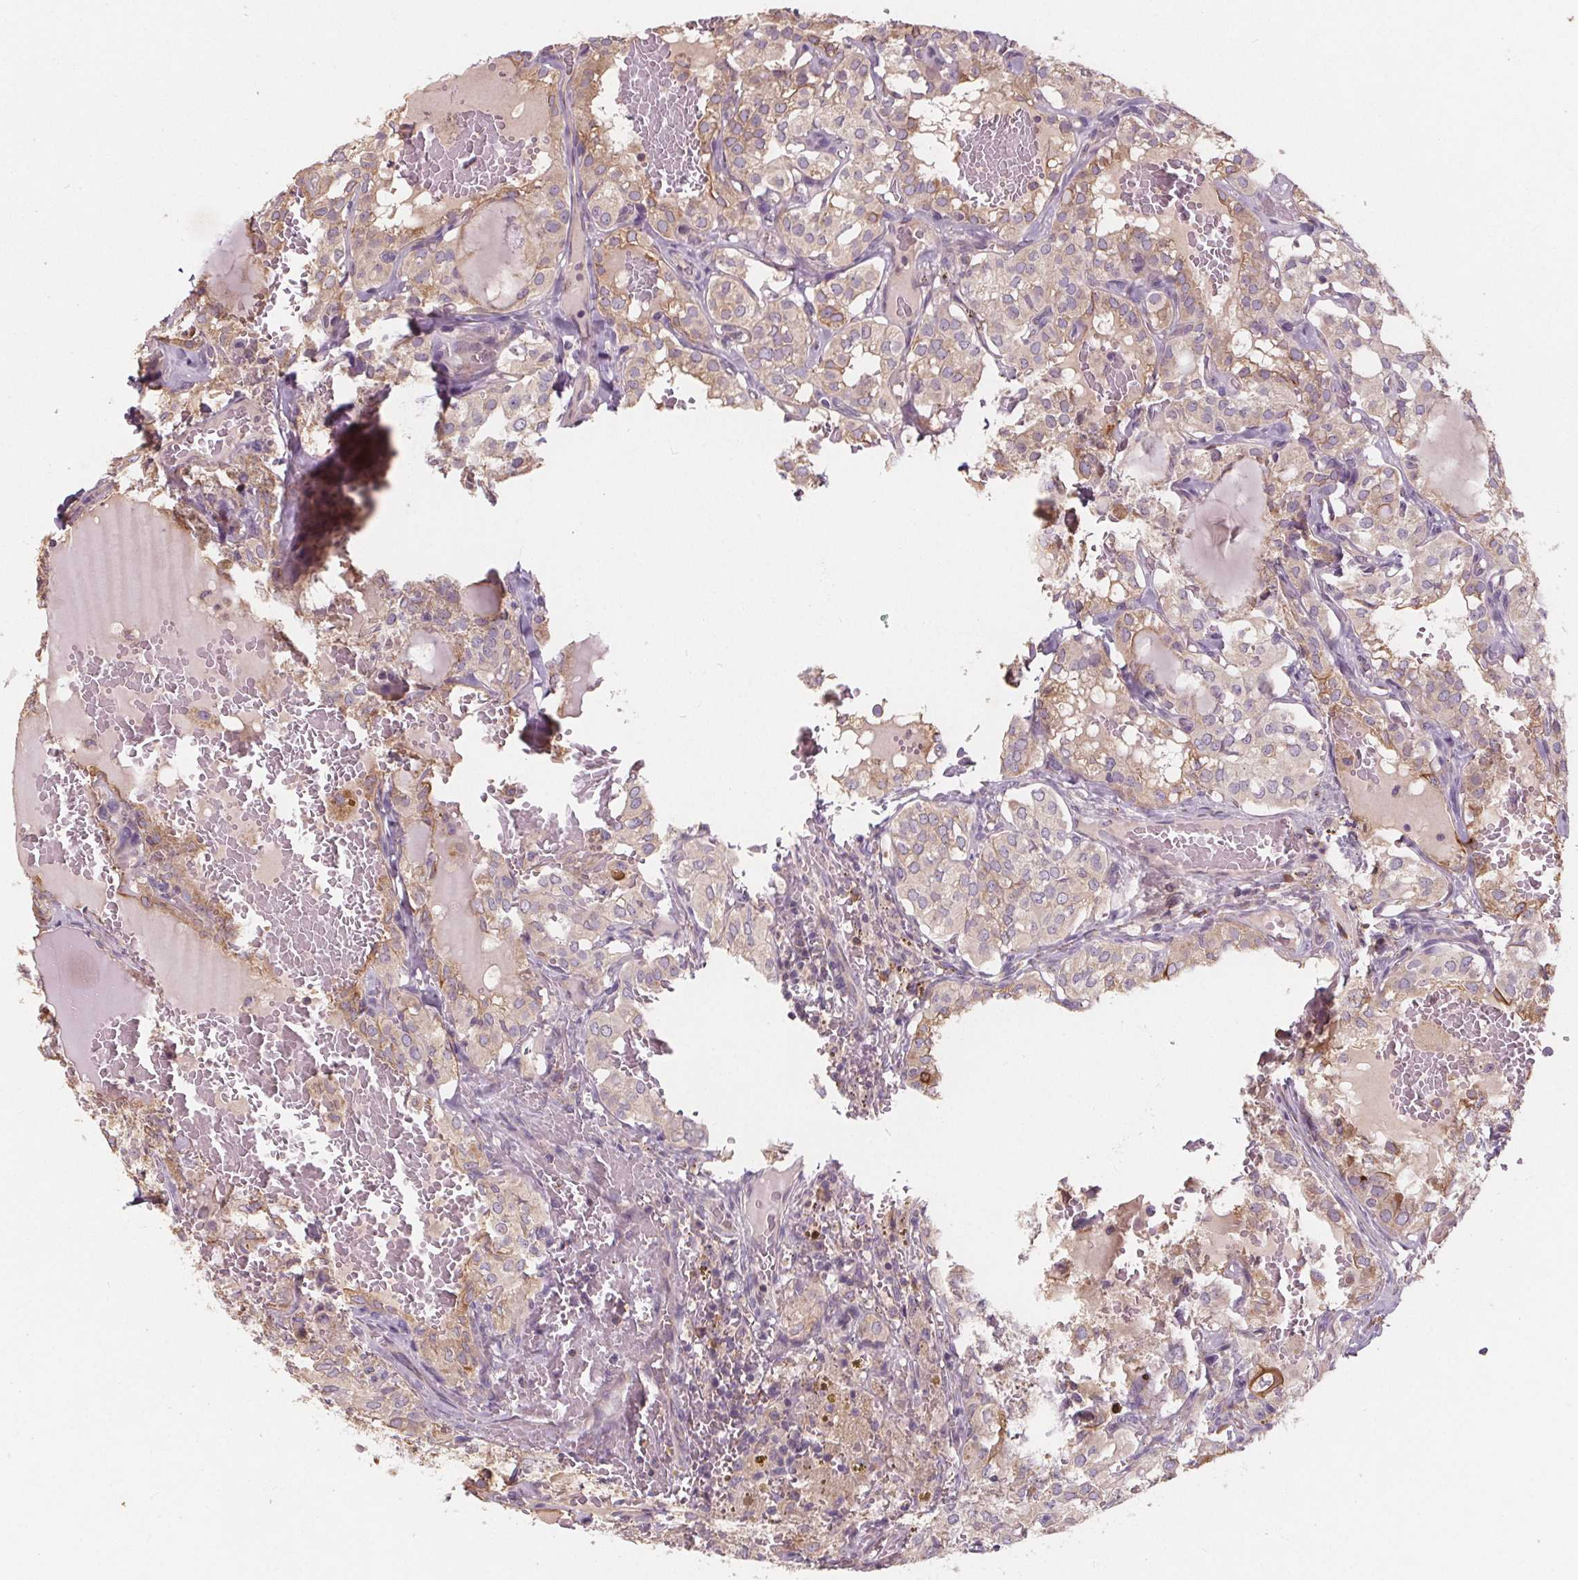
{"staining": {"intensity": "weak", "quantity": "<25%", "location": "cytoplasmic/membranous"}, "tissue": "thyroid cancer", "cell_type": "Tumor cells", "image_type": "cancer", "snomed": [{"axis": "morphology", "description": "Papillary adenocarcinoma, NOS"}, {"axis": "topography", "description": "Thyroid gland"}], "caption": "There is no significant positivity in tumor cells of thyroid papillary adenocarcinoma.", "gene": "TMEM80", "patient": {"sex": "male", "age": 20}}